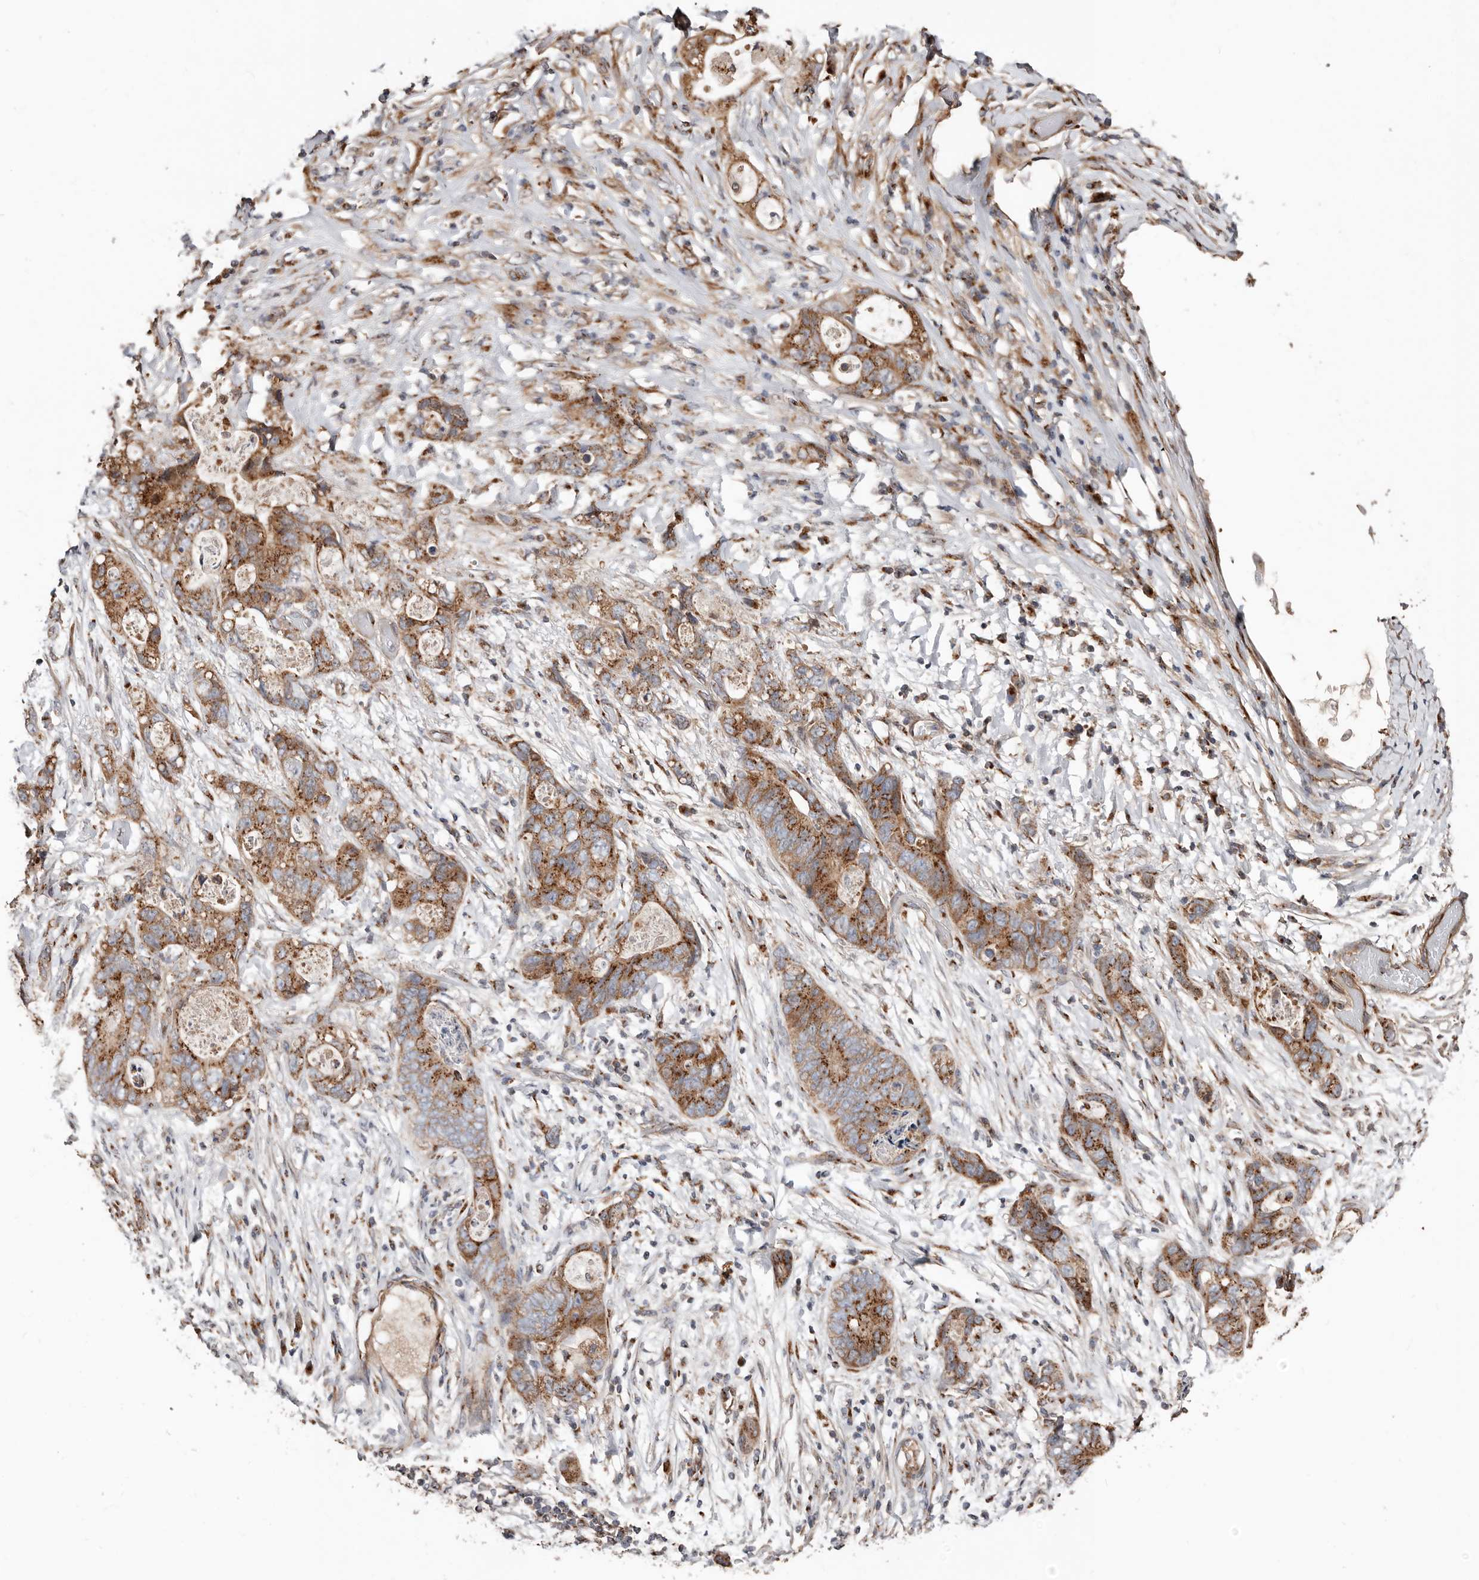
{"staining": {"intensity": "moderate", "quantity": ">75%", "location": "cytoplasmic/membranous"}, "tissue": "stomach cancer", "cell_type": "Tumor cells", "image_type": "cancer", "snomed": [{"axis": "morphology", "description": "Normal tissue, NOS"}, {"axis": "morphology", "description": "Adenocarcinoma, NOS"}, {"axis": "topography", "description": "Stomach"}], "caption": "Moderate cytoplasmic/membranous expression is present in approximately >75% of tumor cells in stomach cancer. (IHC, brightfield microscopy, high magnification).", "gene": "COG1", "patient": {"sex": "female", "age": 89}}